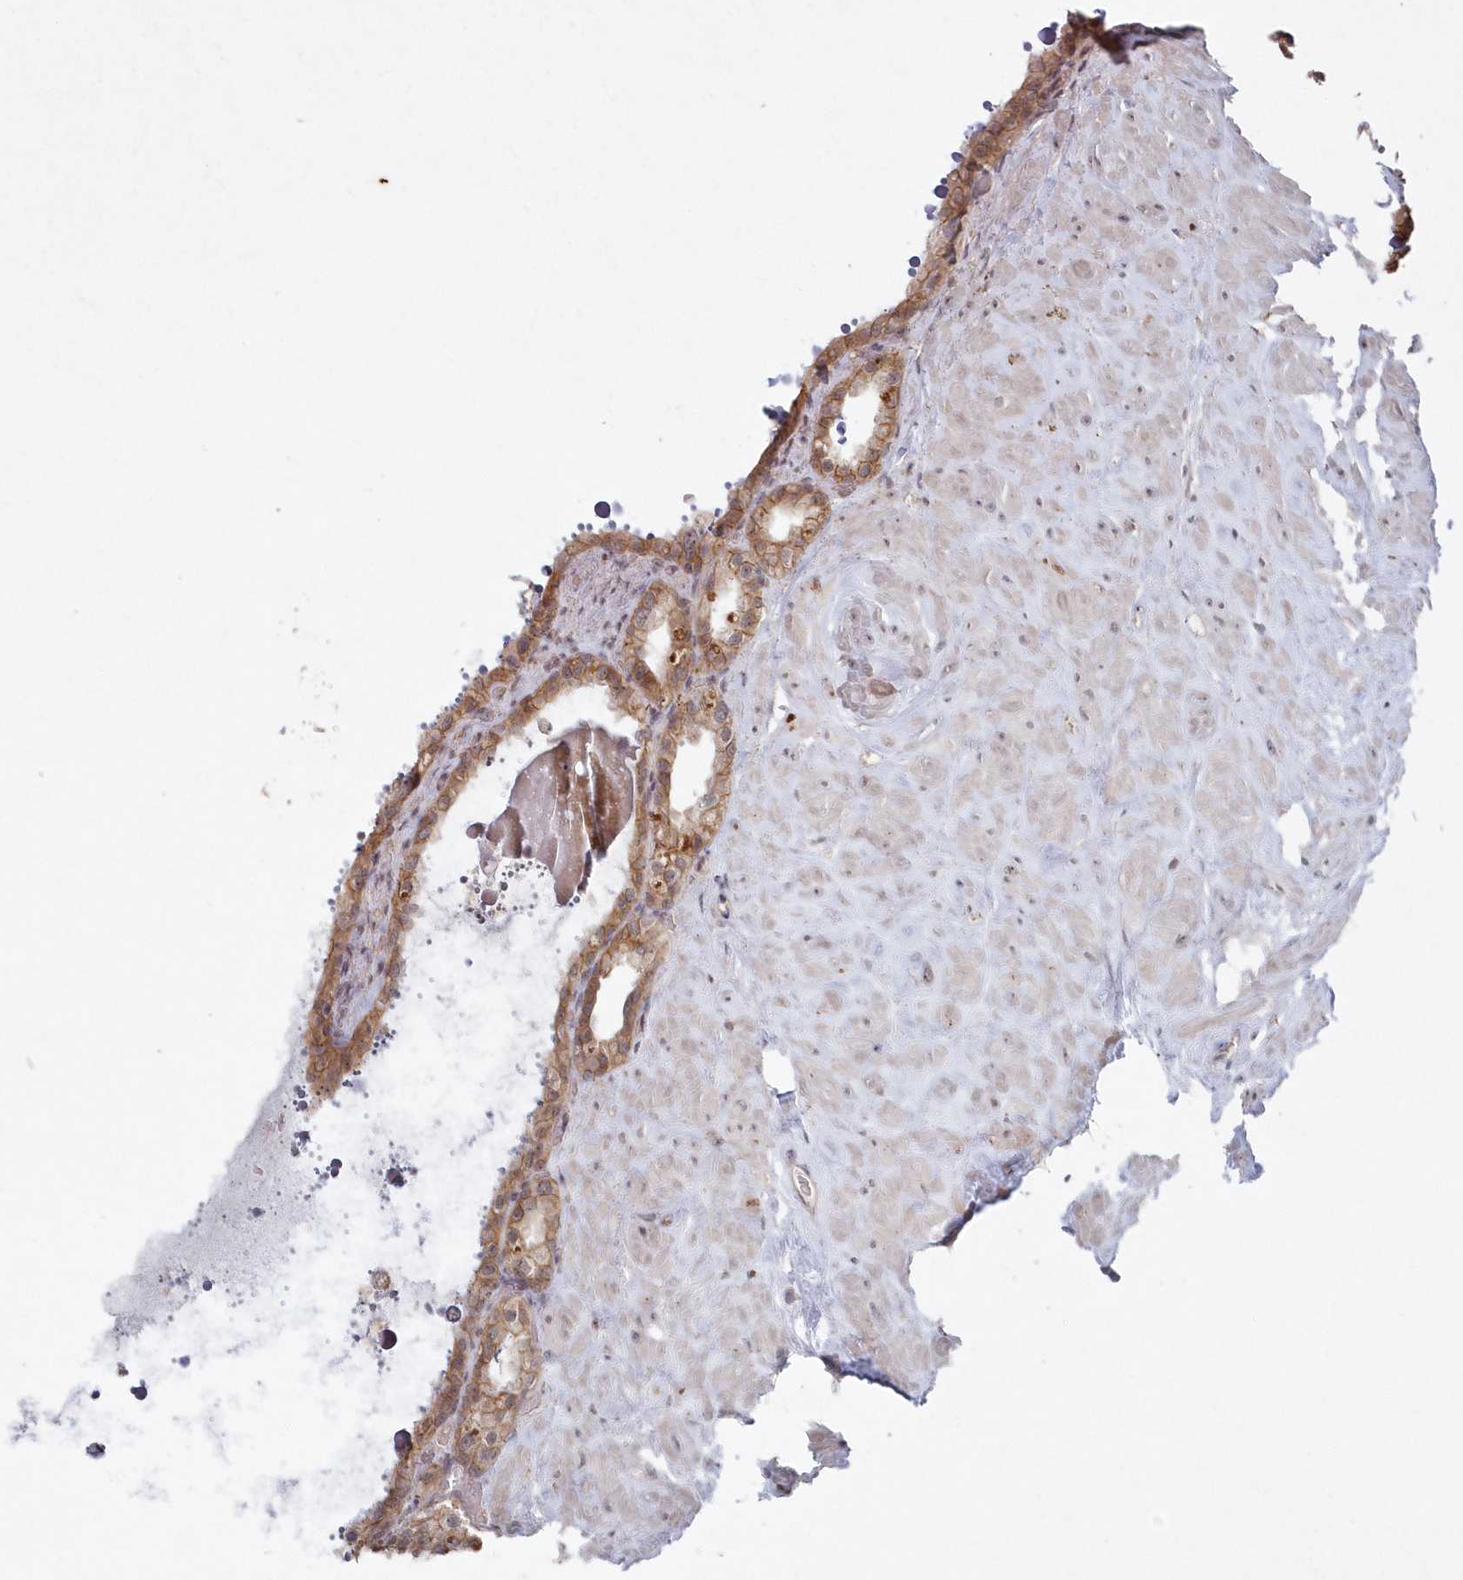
{"staining": {"intensity": "moderate", "quantity": ">75%", "location": "cytoplasmic/membranous"}, "tissue": "seminal vesicle", "cell_type": "Glandular cells", "image_type": "normal", "snomed": [{"axis": "morphology", "description": "Normal tissue, NOS"}, {"axis": "topography", "description": "Seminal veicle"}], "caption": "Seminal vesicle stained for a protein (brown) displays moderate cytoplasmic/membranous positive staining in about >75% of glandular cells.", "gene": "VSIG2", "patient": {"sex": "male", "age": 68}}